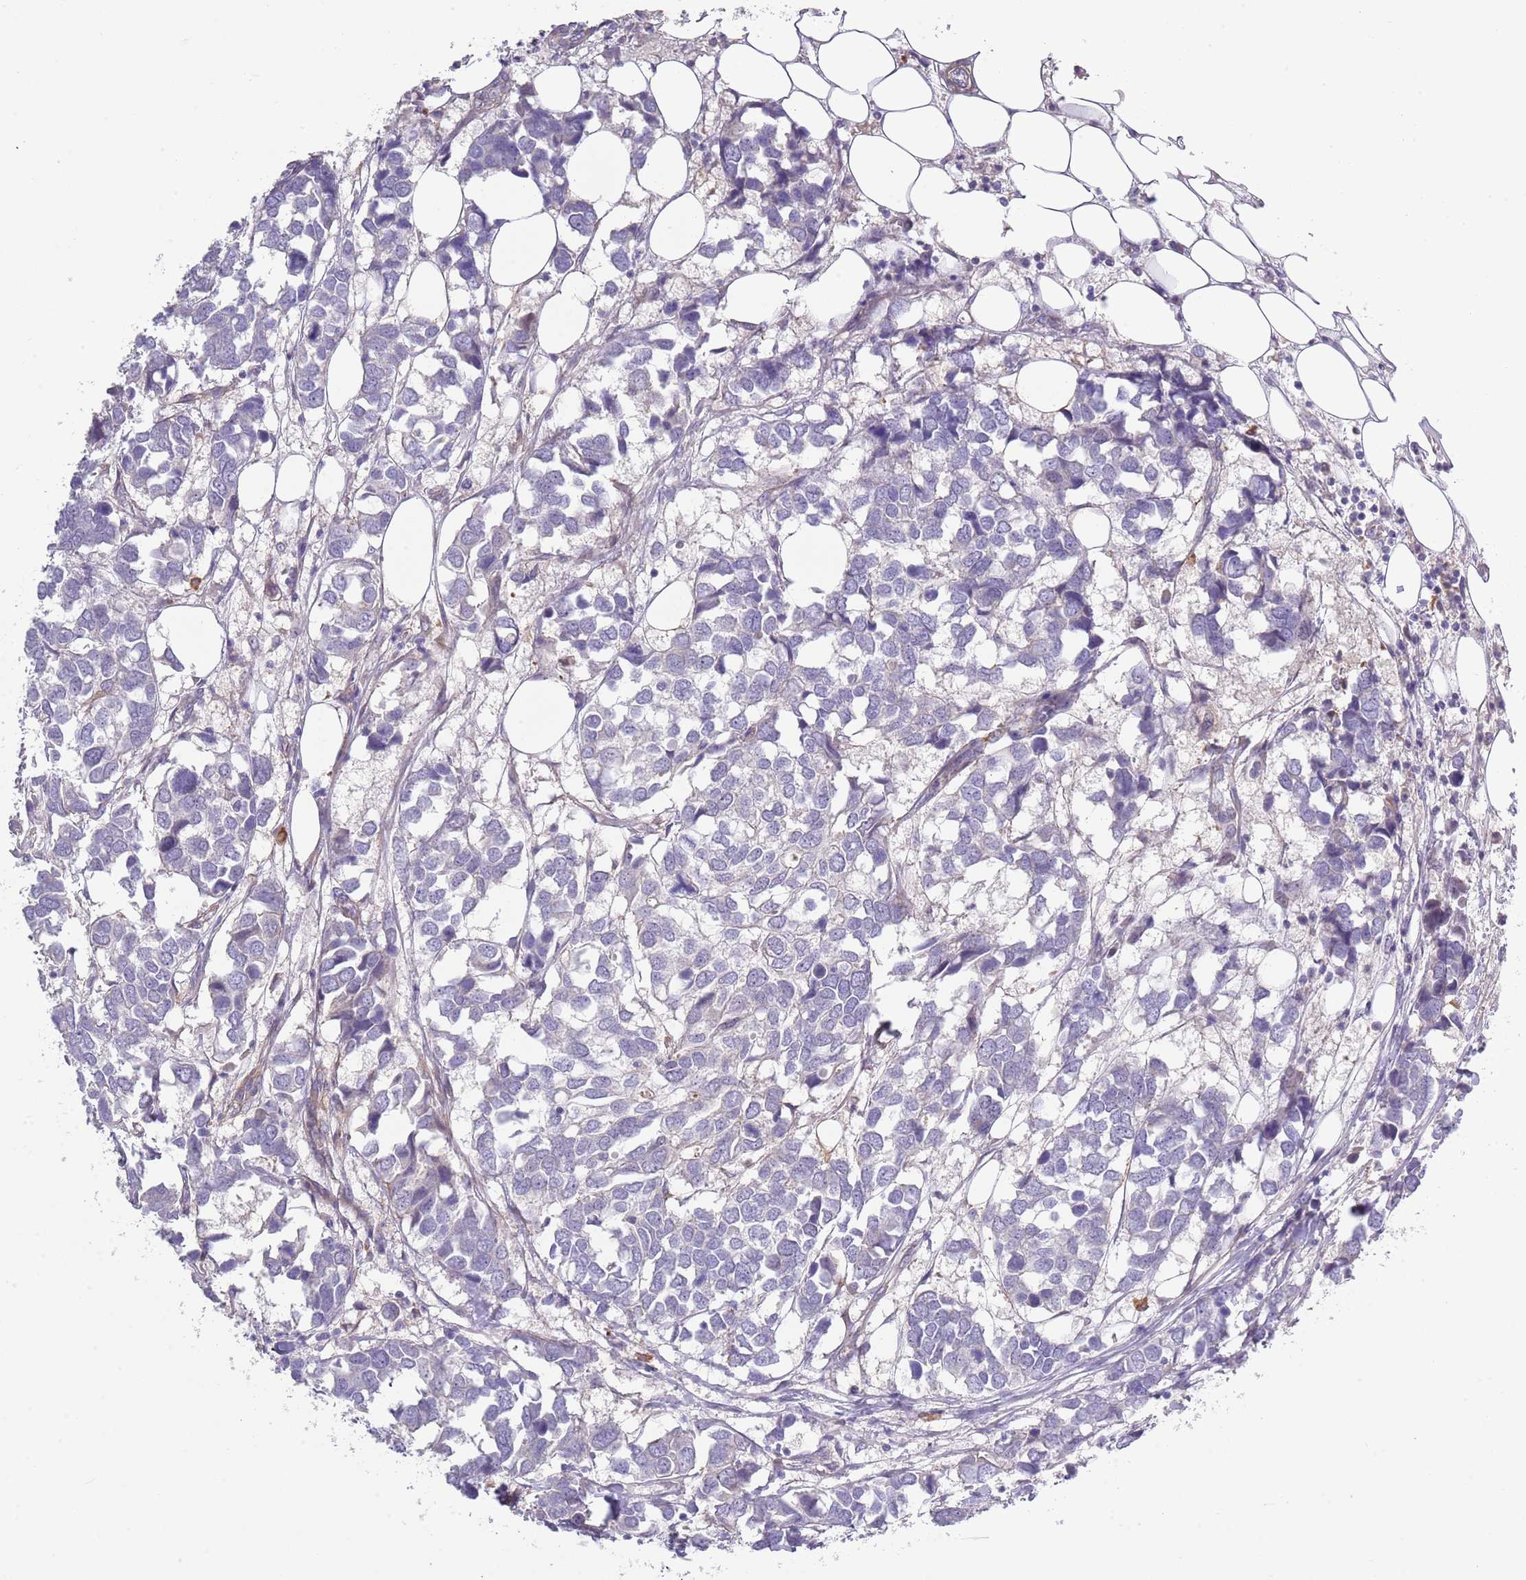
{"staining": {"intensity": "negative", "quantity": "none", "location": "none"}, "tissue": "breast cancer", "cell_type": "Tumor cells", "image_type": "cancer", "snomed": [{"axis": "morphology", "description": "Duct carcinoma"}, {"axis": "topography", "description": "Breast"}], "caption": "Immunohistochemistry histopathology image of neoplastic tissue: human invasive ductal carcinoma (breast) stained with DAB demonstrates no significant protein expression in tumor cells.", "gene": "TINAGL1", "patient": {"sex": "female", "age": 83}}